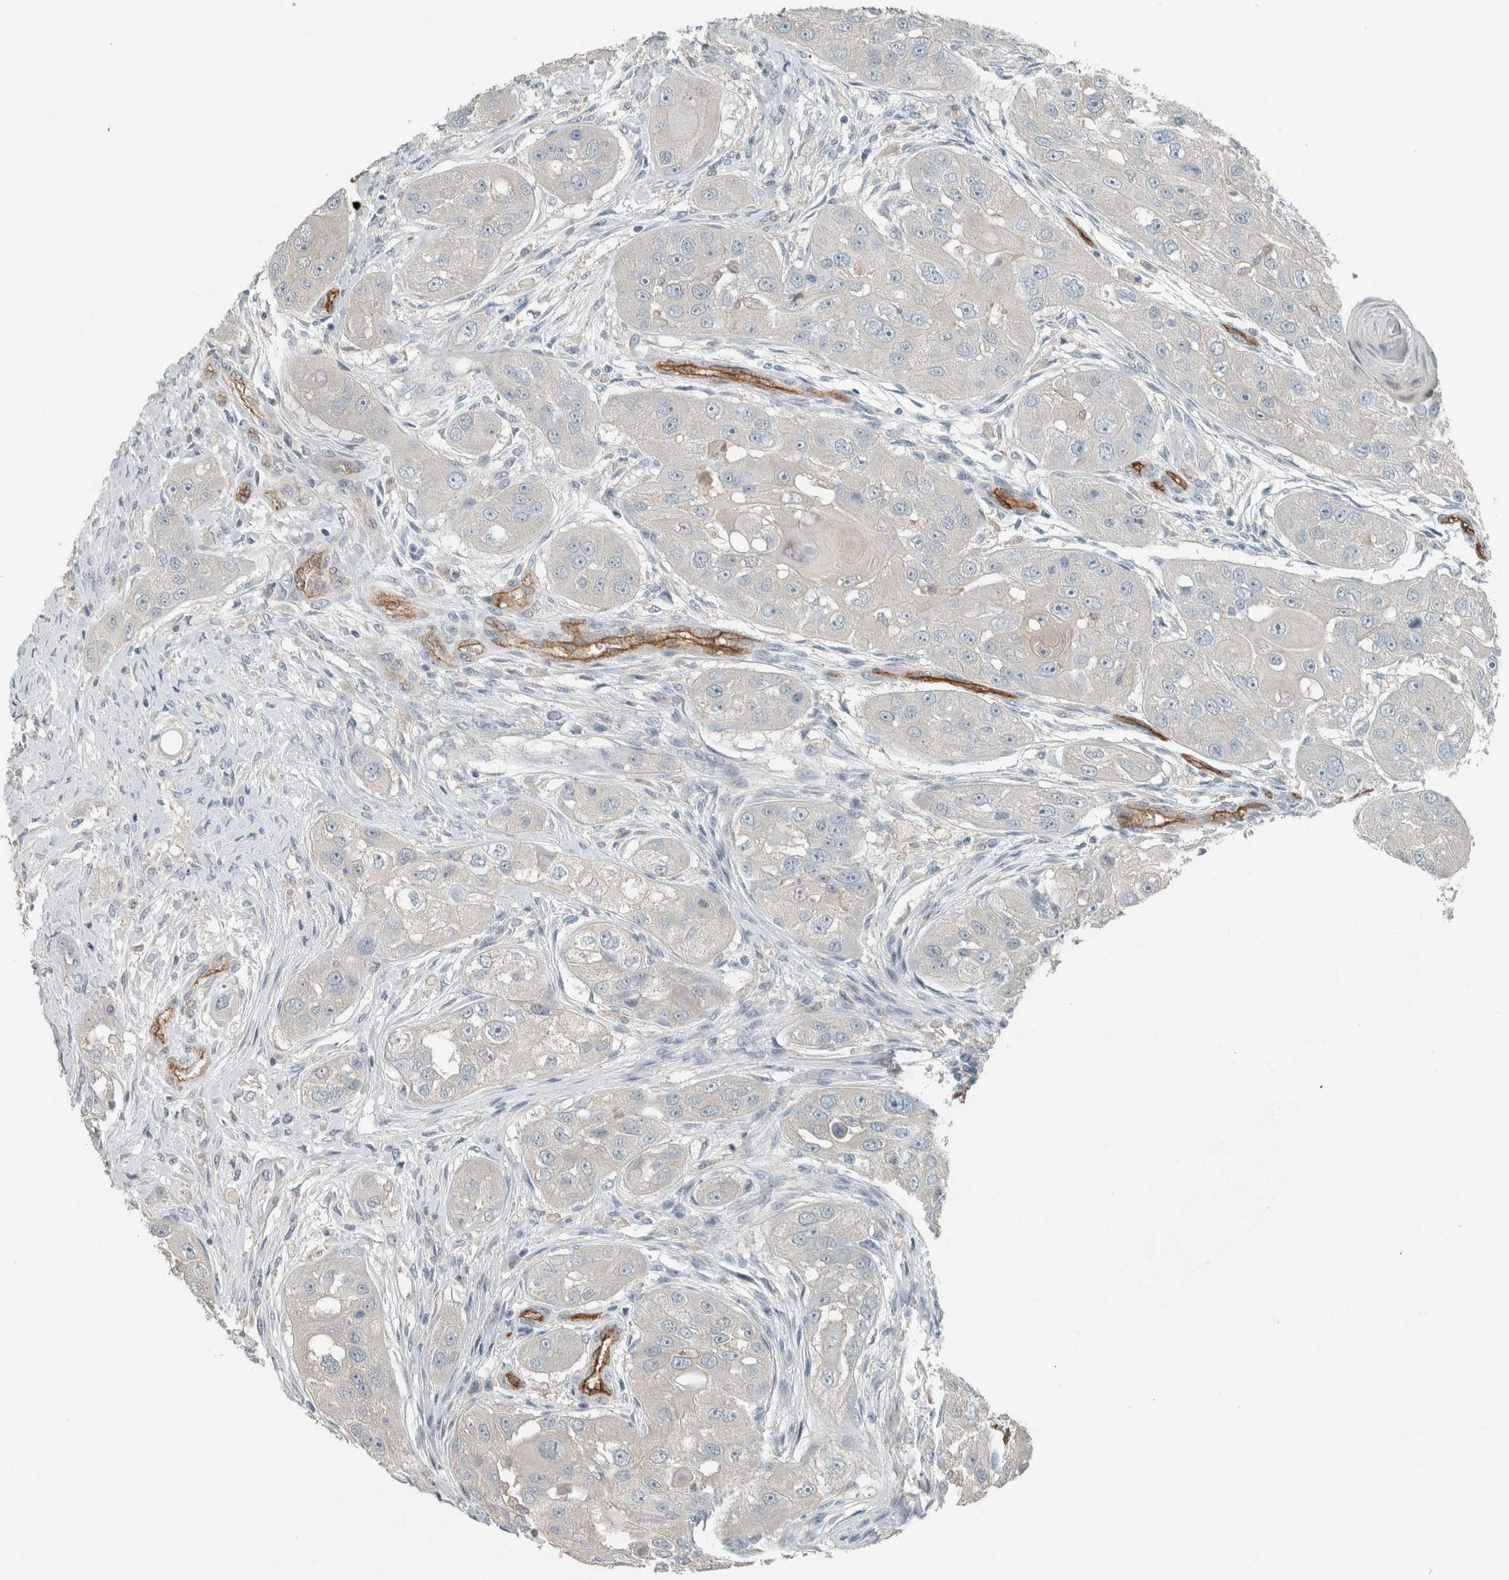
{"staining": {"intensity": "negative", "quantity": "none", "location": "none"}, "tissue": "head and neck cancer", "cell_type": "Tumor cells", "image_type": "cancer", "snomed": [{"axis": "morphology", "description": "Normal tissue, NOS"}, {"axis": "morphology", "description": "Squamous cell carcinoma, NOS"}, {"axis": "topography", "description": "Skeletal muscle"}, {"axis": "topography", "description": "Head-Neck"}], "caption": "Tumor cells are negative for brown protein staining in squamous cell carcinoma (head and neck).", "gene": "SCIN", "patient": {"sex": "male", "age": 51}}